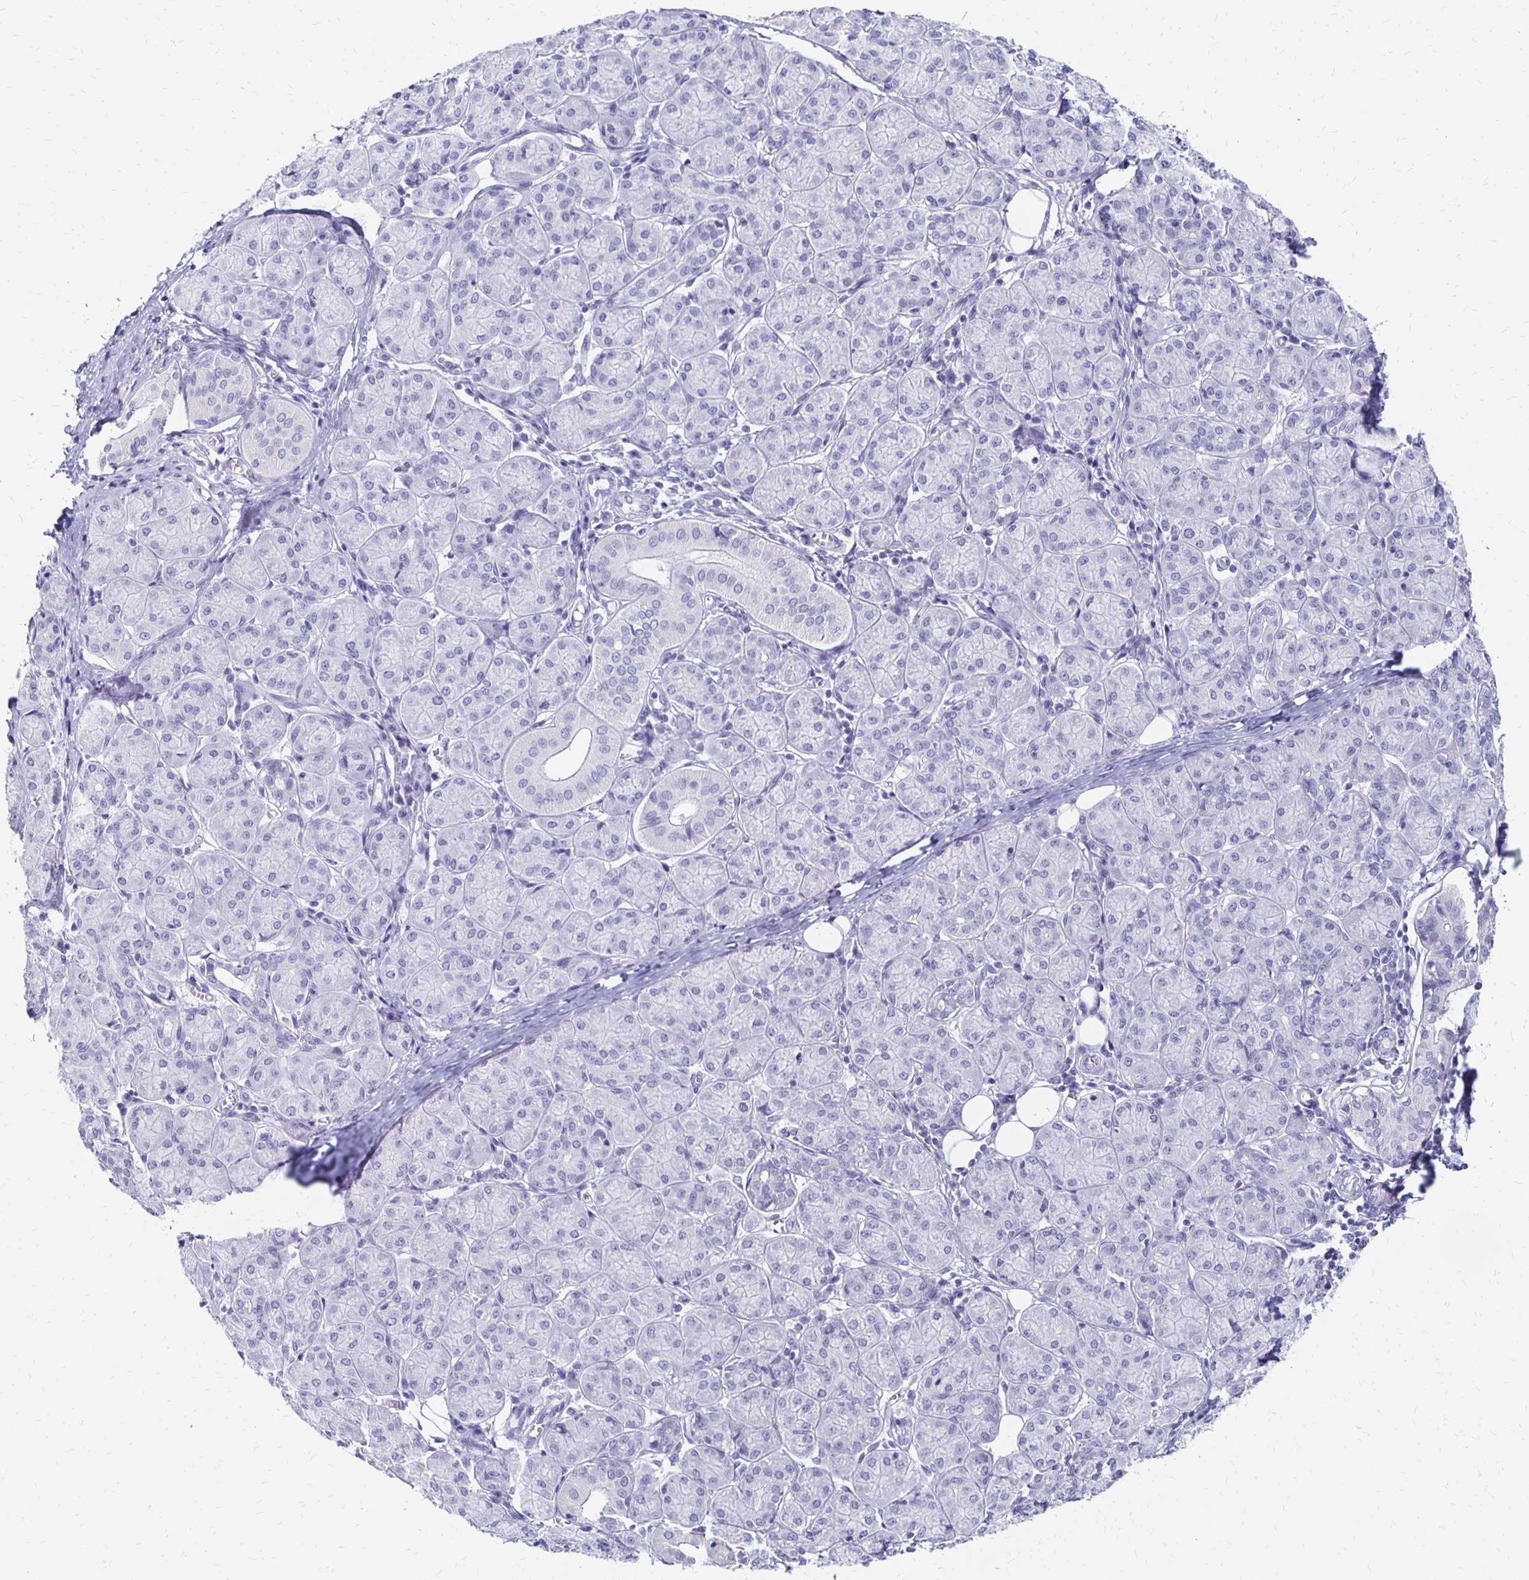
{"staining": {"intensity": "negative", "quantity": "none", "location": "none"}, "tissue": "salivary gland", "cell_type": "Glandular cells", "image_type": "normal", "snomed": [{"axis": "morphology", "description": "Normal tissue, NOS"}, {"axis": "morphology", "description": "Inflammation, NOS"}, {"axis": "topography", "description": "Lymph node"}, {"axis": "topography", "description": "Salivary gland"}], "caption": "A high-resolution histopathology image shows IHC staining of normal salivary gland, which reveals no significant positivity in glandular cells.", "gene": "SYT2", "patient": {"sex": "male", "age": 3}}